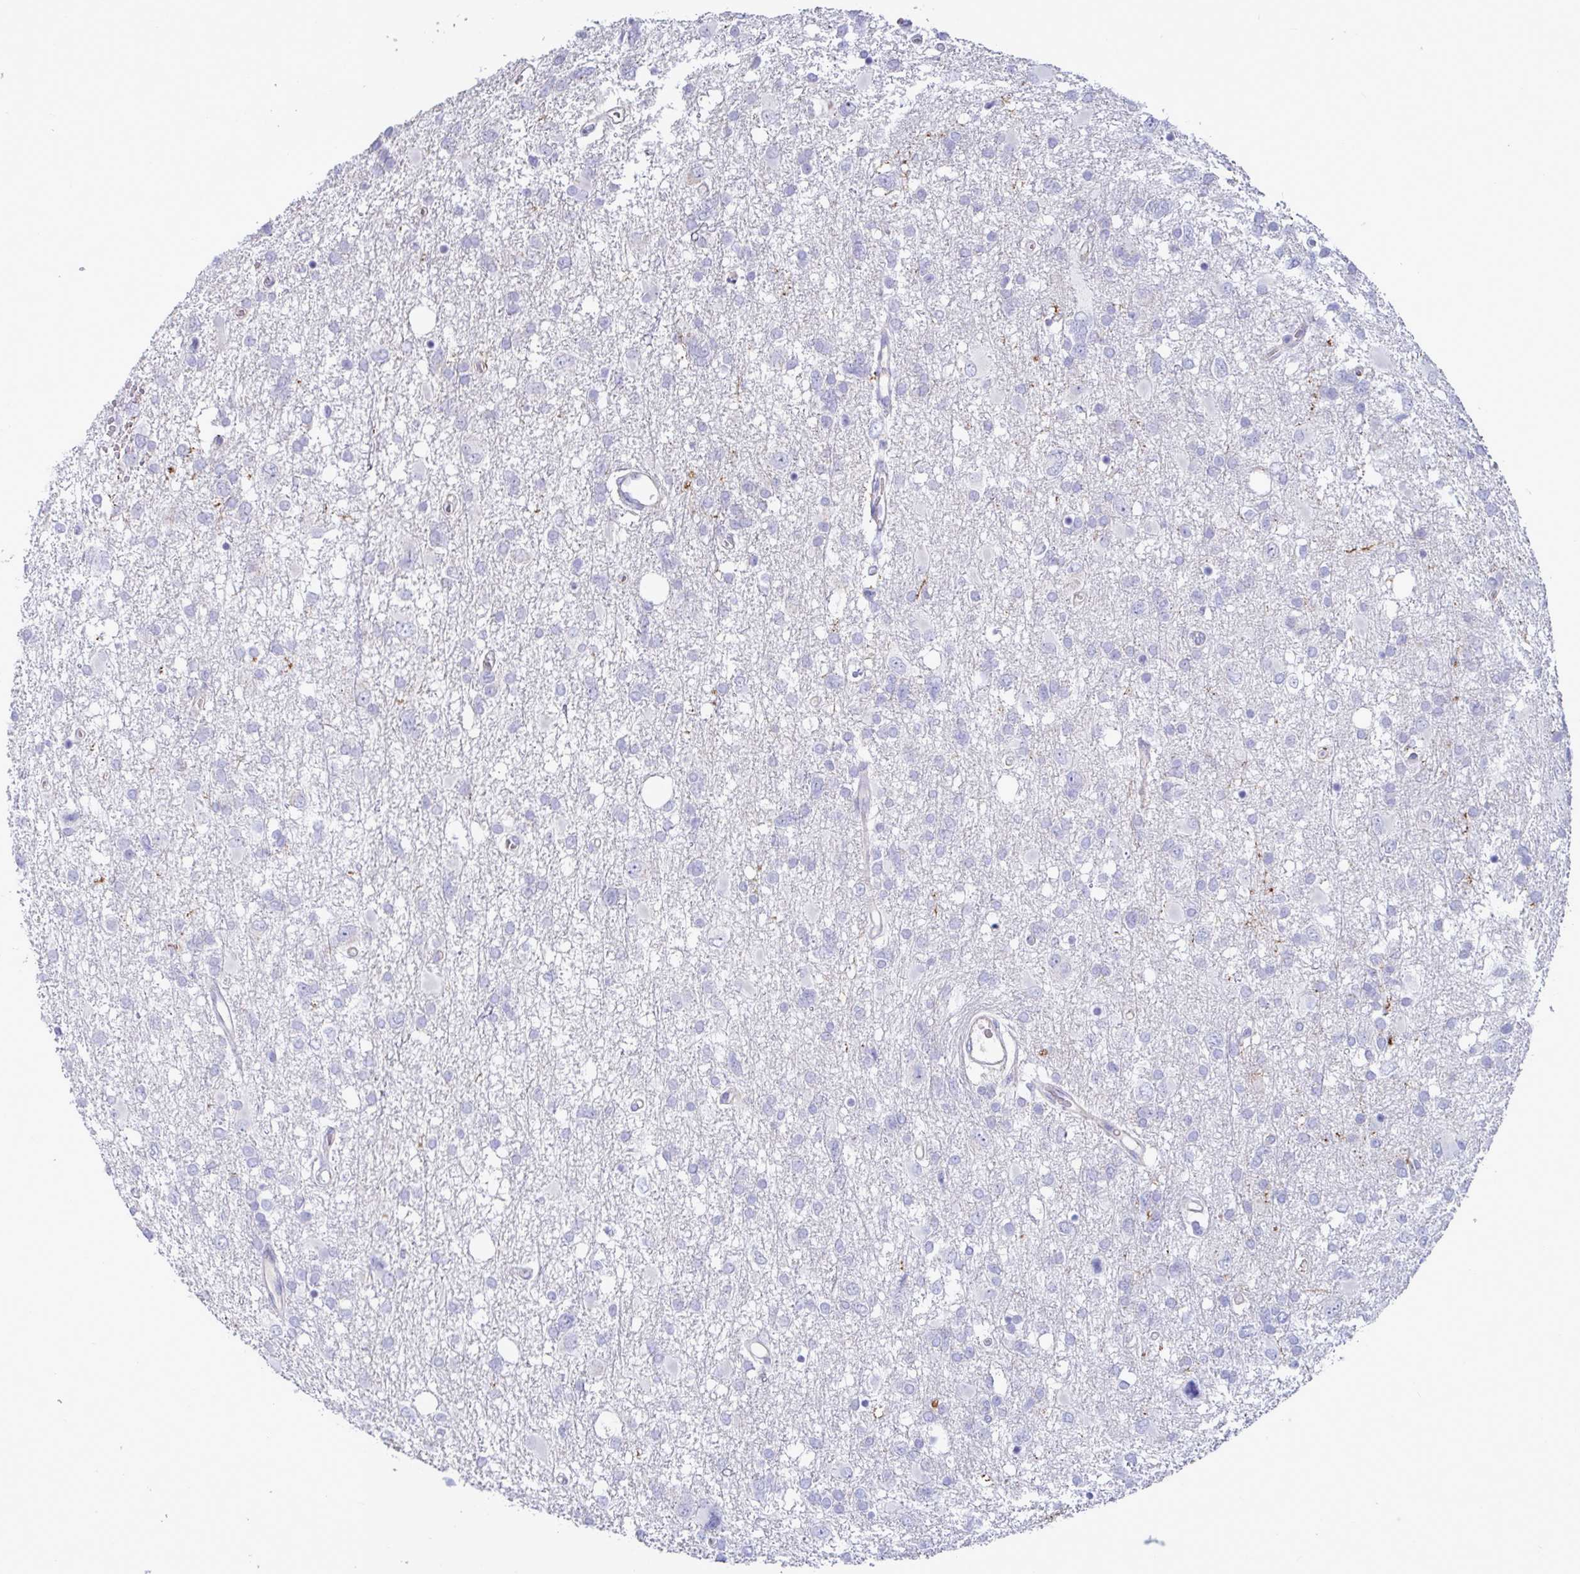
{"staining": {"intensity": "negative", "quantity": "none", "location": "none"}, "tissue": "glioma", "cell_type": "Tumor cells", "image_type": "cancer", "snomed": [{"axis": "morphology", "description": "Glioma, malignant, High grade"}, {"axis": "topography", "description": "Brain"}], "caption": "A photomicrograph of glioma stained for a protein shows no brown staining in tumor cells.", "gene": "TAS2R38", "patient": {"sex": "male", "age": 61}}